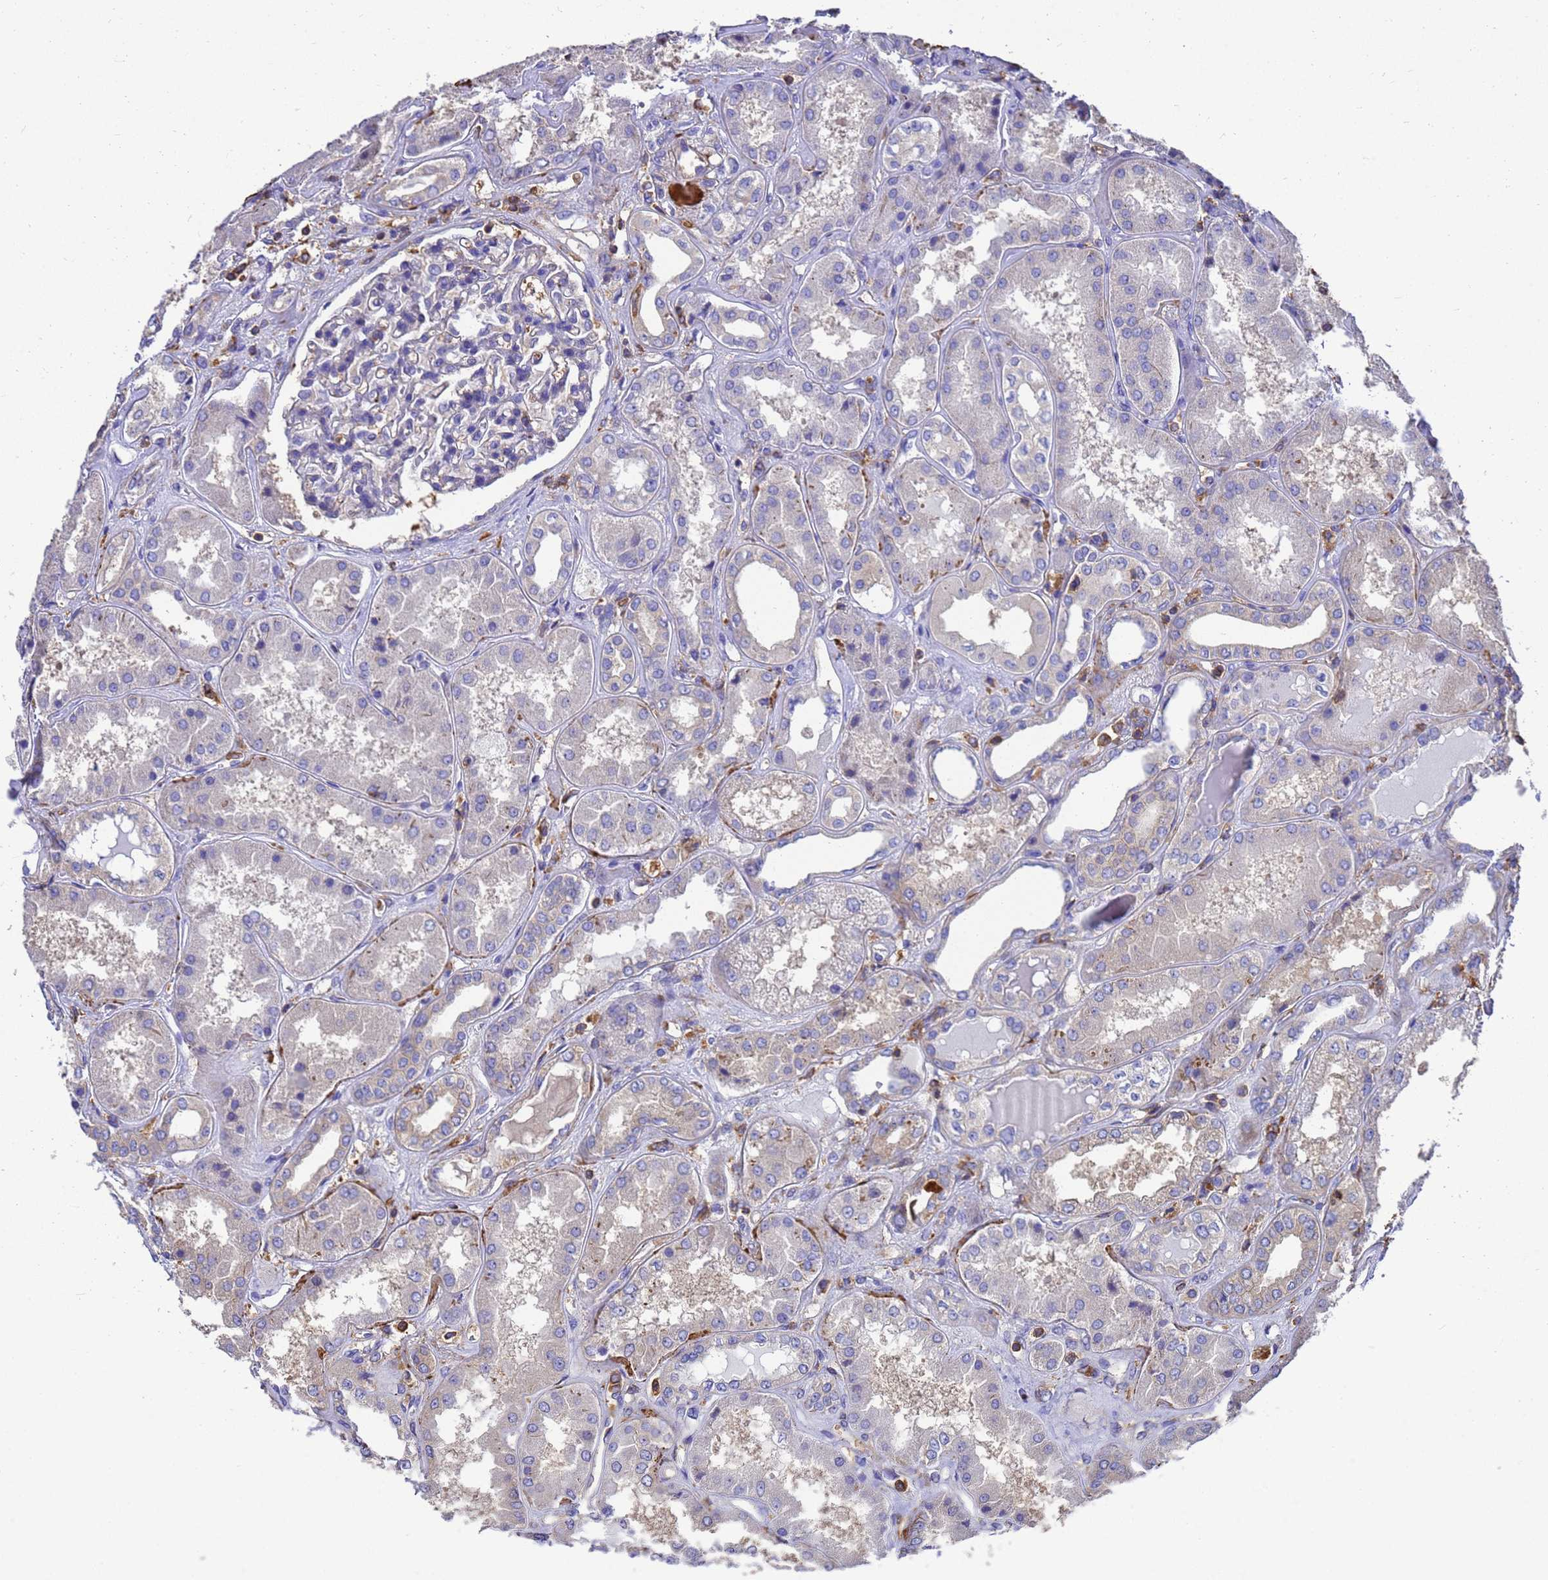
{"staining": {"intensity": "negative", "quantity": "none", "location": "none"}, "tissue": "kidney", "cell_type": "Cells in glomeruli", "image_type": "normal", "snomed": [{"axis": "morphology", "description": "Normal tissue, NOS"}, {"axis": "topography", "description": "Kidney"}], "caption": "The histopathology image displays no staining of cells in glomeruli in benign kidney.", "gene": "ZNF235", "patient": {"sex": "female", "age": 56}}